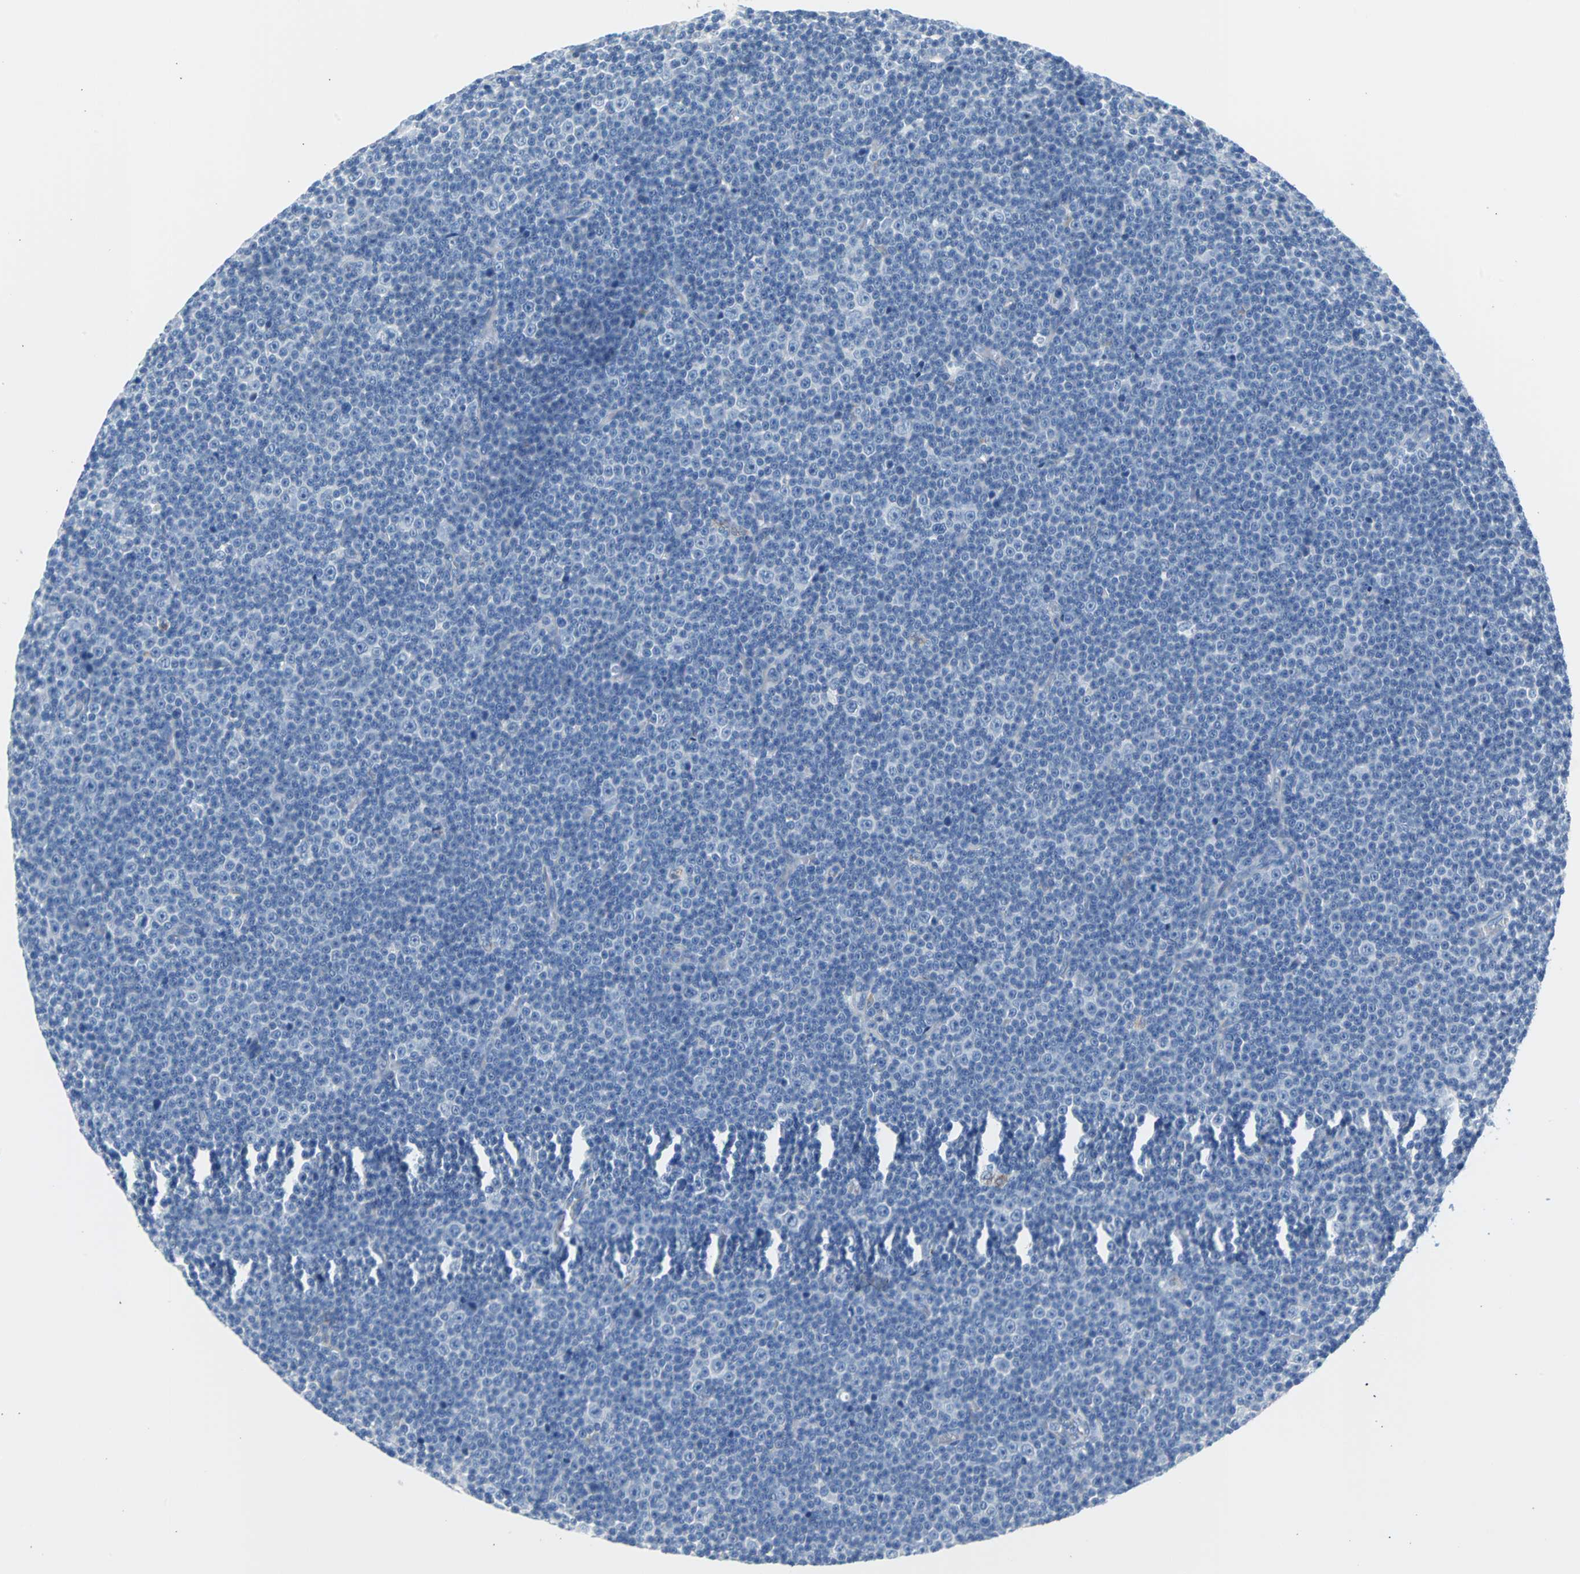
{"staining": {"intensity": "negative", "quantity": "none", "location": "none"}, "tissue": "lymphoma", "cell_type": "Tumor cells", "image_type": "cancer", "snomed": [{"axis": "morphology", "description": "Malignant lymphoma, non-Hodgkin's type, Low grade"}, {"axis": "topography", "description": "Lymph node"}], "caption": "This photomicrograph is of low-grade malignant lymphoma, non-Hodgkin's type stained with immunohistochemistry to label a protein in brown with the nuclei are counter-stained blue. There is no positivity in tumor cells.", "gene": "KRT7", "patient": {"sex": "female", "age": 67}}